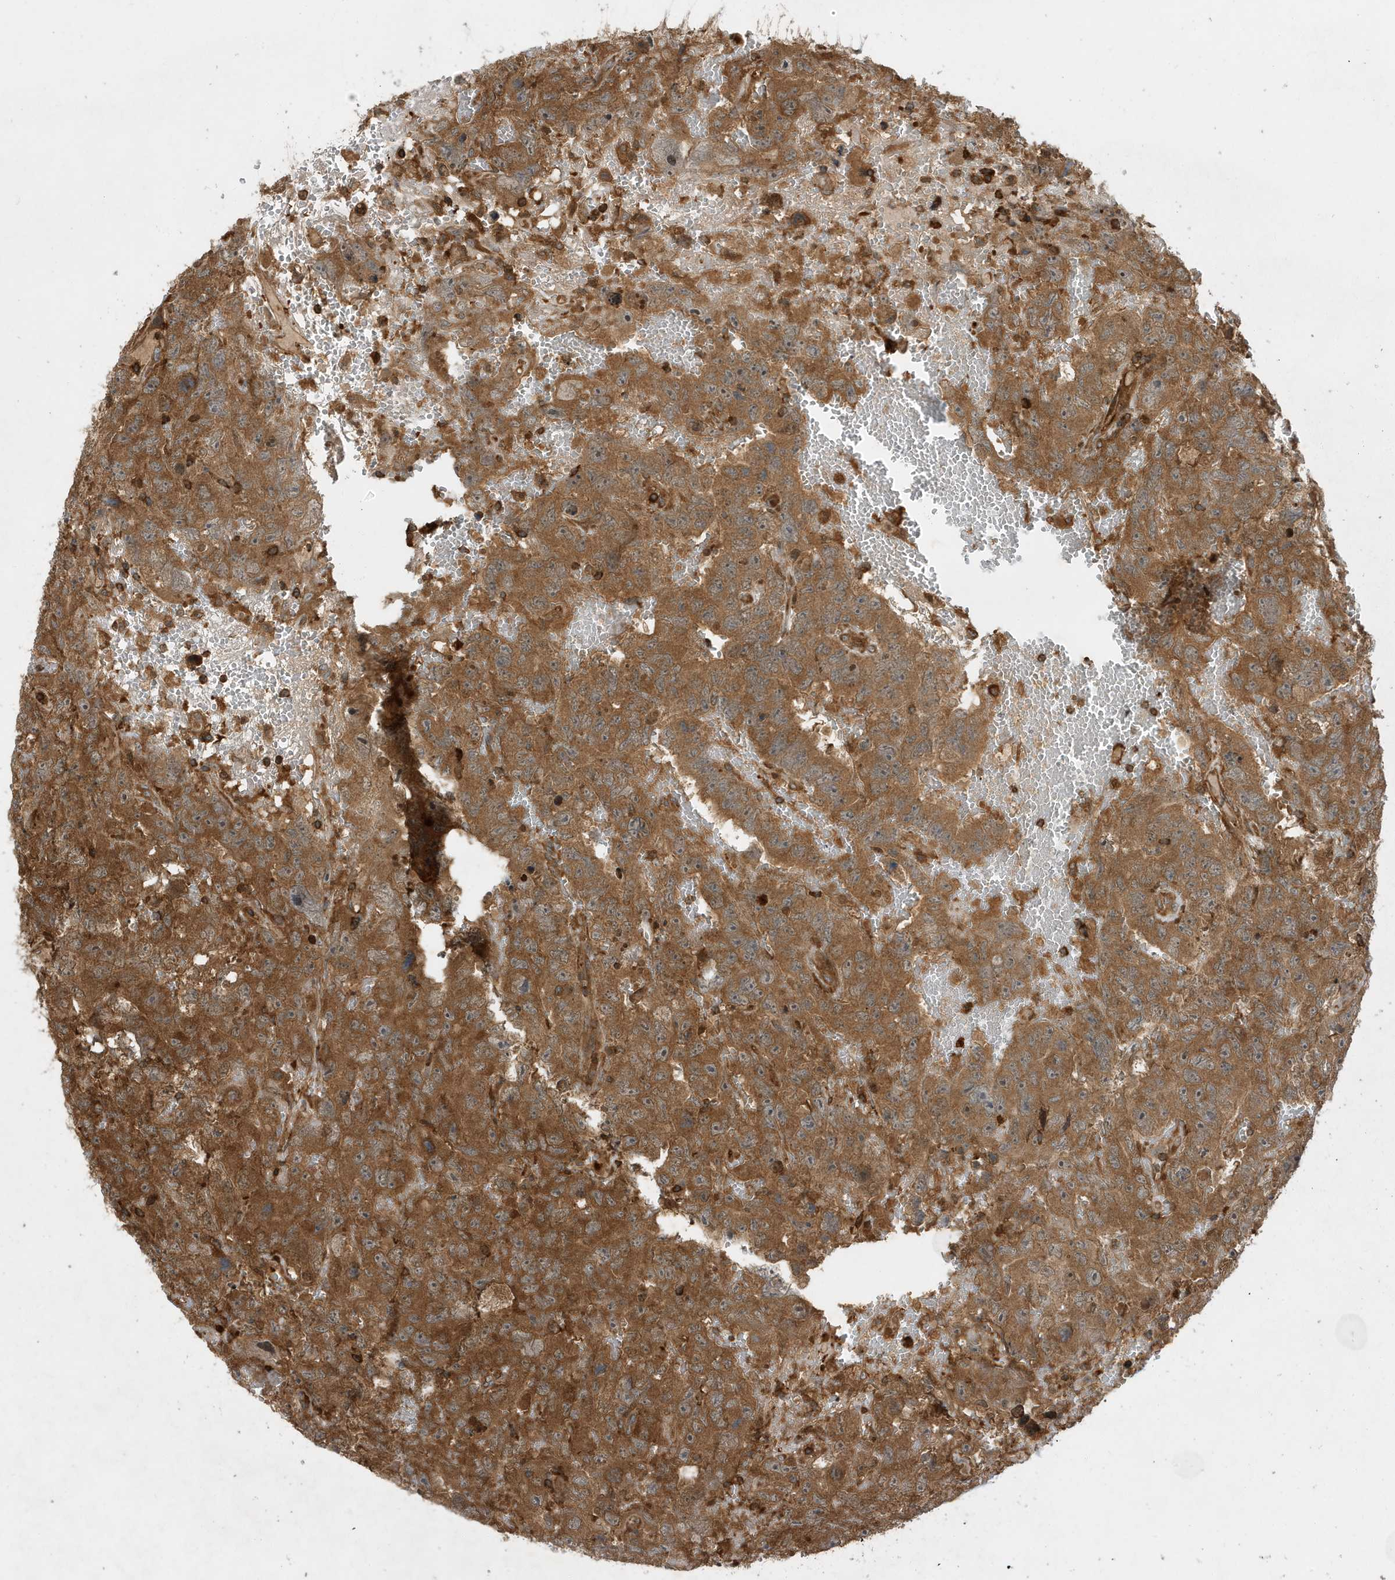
{"staining": {"intensity": "strong", "quantity": ">75%", "location": "cytoplasmic/membranous"}, "tissue": "testis cancer", "cell_type": "Tumor cells", "image_type": "cancer", "snomed": [{"axis": "morphology", "description": "Carcinoma, Embryonal, NOS"}, {"axis": "topography", "description": "Testis"}], "caption": "A brown stain labels strong cytoplasmic/membranous staining of a protein in human embryonal carcinoma (testis) tumor cells.", "gene": "LAPTM4A", "patient": {"sex": "male", "age": 45}}